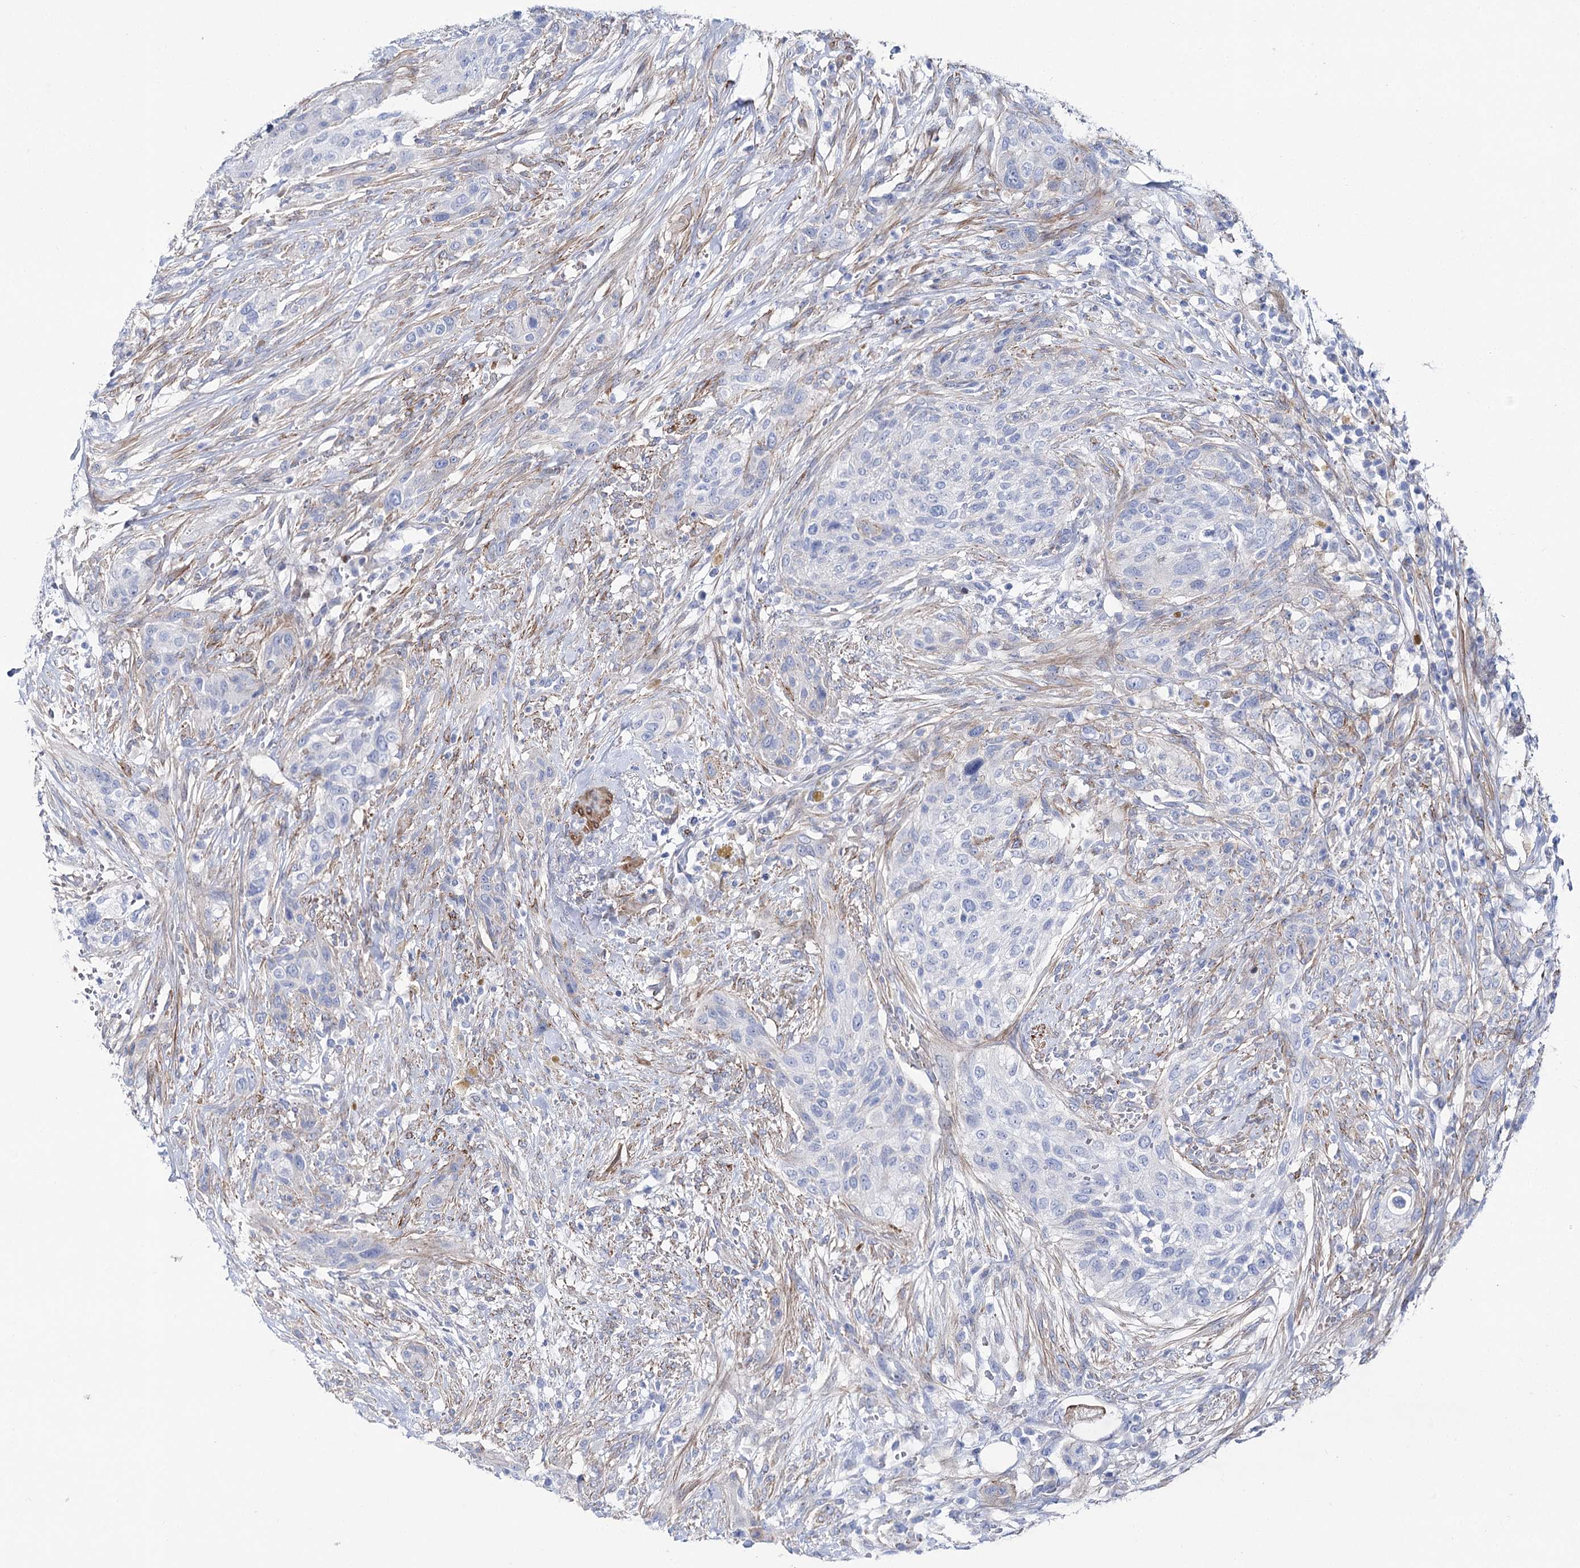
{"staining": {"intensity": "negative", "quantity": "none", "location": "none"}, "tissue": "urothelial cancer", "cell_type": "Tumor cells", "image_type": "cancer", "snomed": [{"axis": "morphology", "description": "Urothelial carcinoma, High grade"}, {"axis": "topography", "description": "Urinary bladder"}], "caption": "Immunohistochemistry (IHC) image of urothelial cancer stained for a protein (brown), which shows no positivity in tumor cells.", "gene": "ANKRD23", "patient": {"sex": "male", "age": 35}}